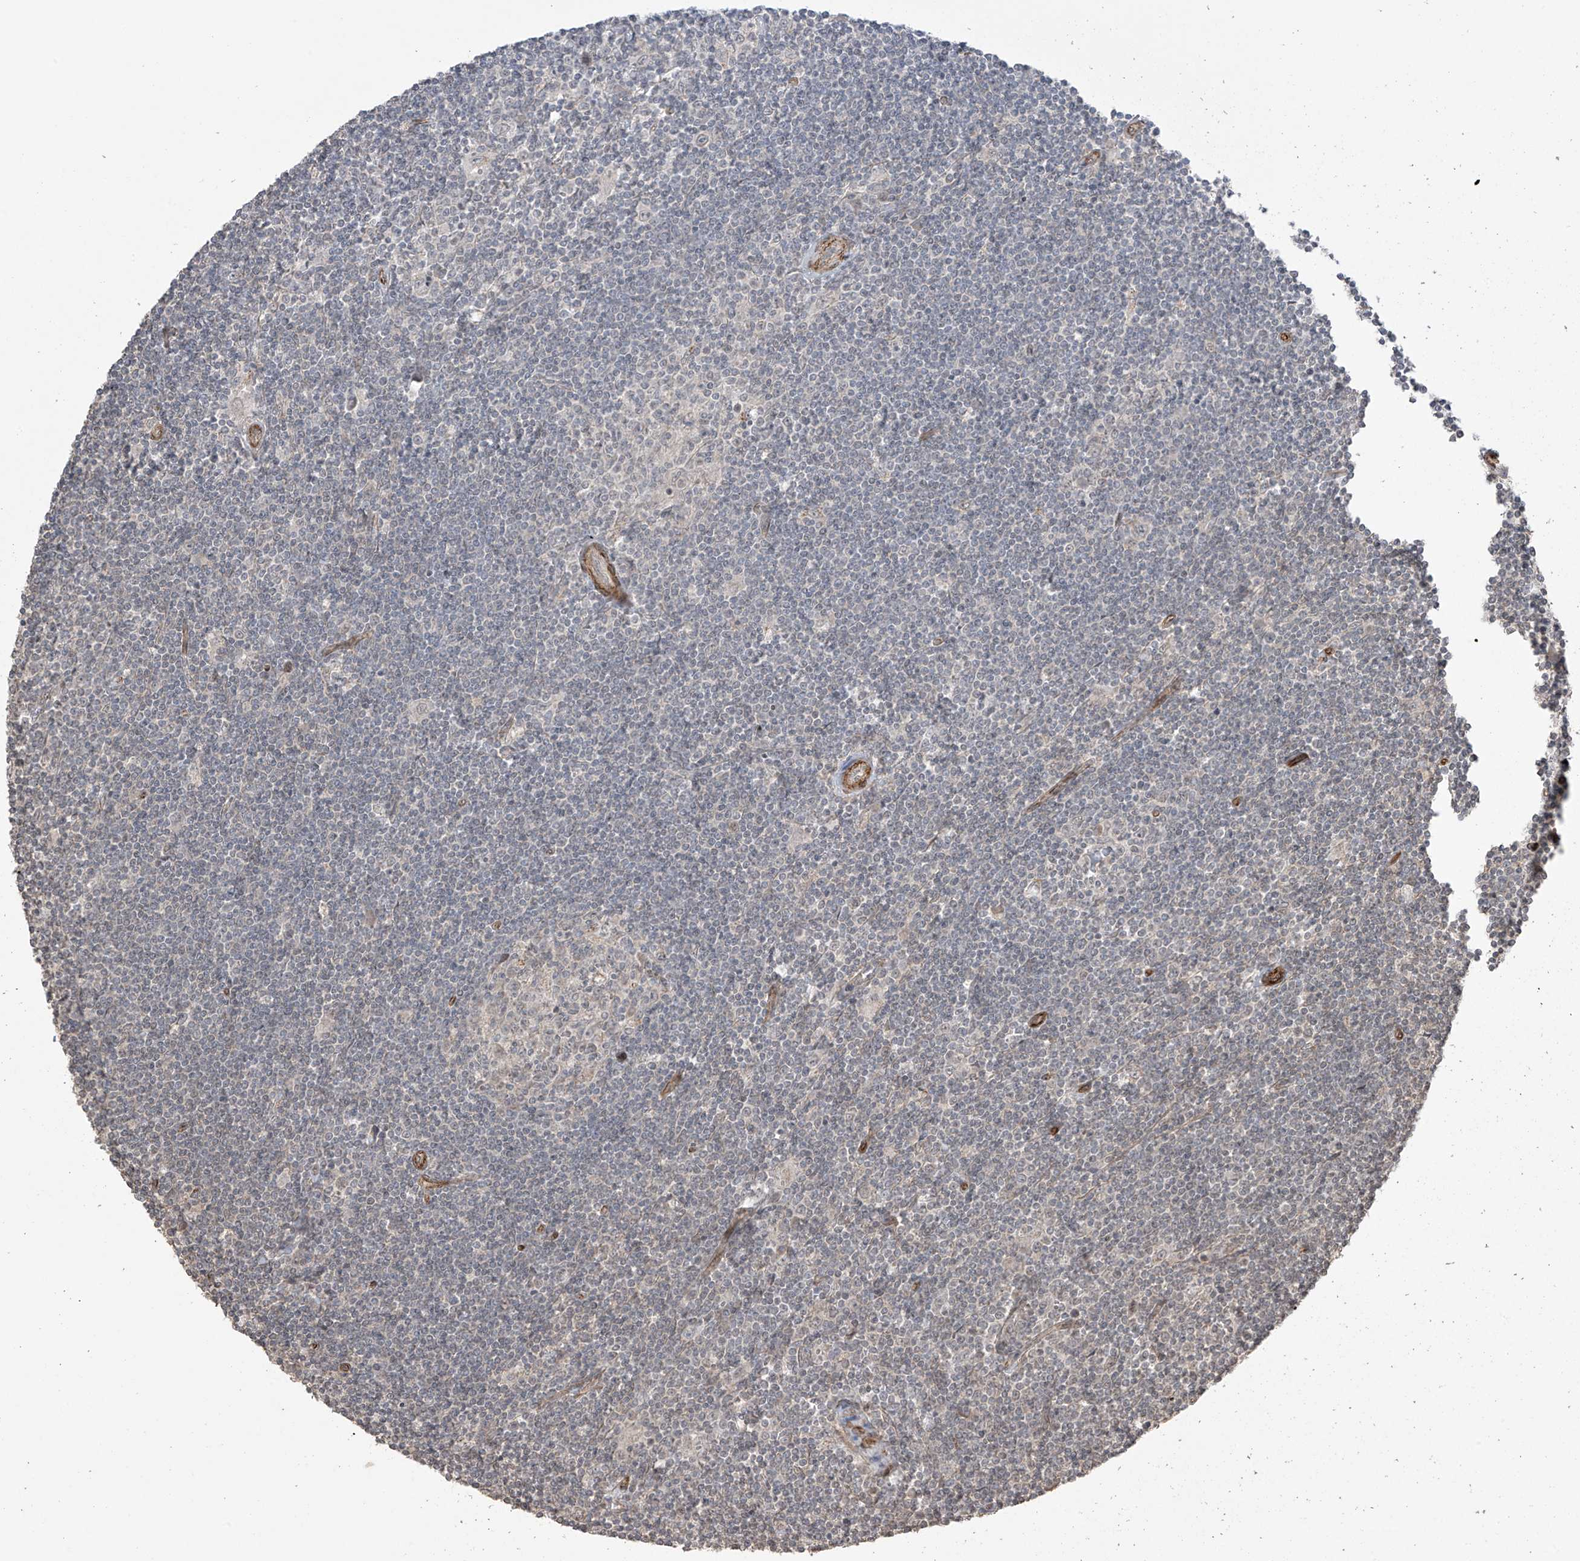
{"staining": {"intensity": "negative", "quantity": "none", "location": "none"}, "tissue": "lymphoma", "cell_type": "Tumor cells", "image_type": "cancer", "snomed": [{"axis": "morphology", "description": "Malignant lymphoma, non-Hodgkin's type, Low grade"}, {"axis": "topography", "description": "Spleen"}], "caption": "The micrograph displays no staining of tumor cells in lymphoma.", "gene": "TTLL5", "patient": {"sex": "male", "age": 76}}